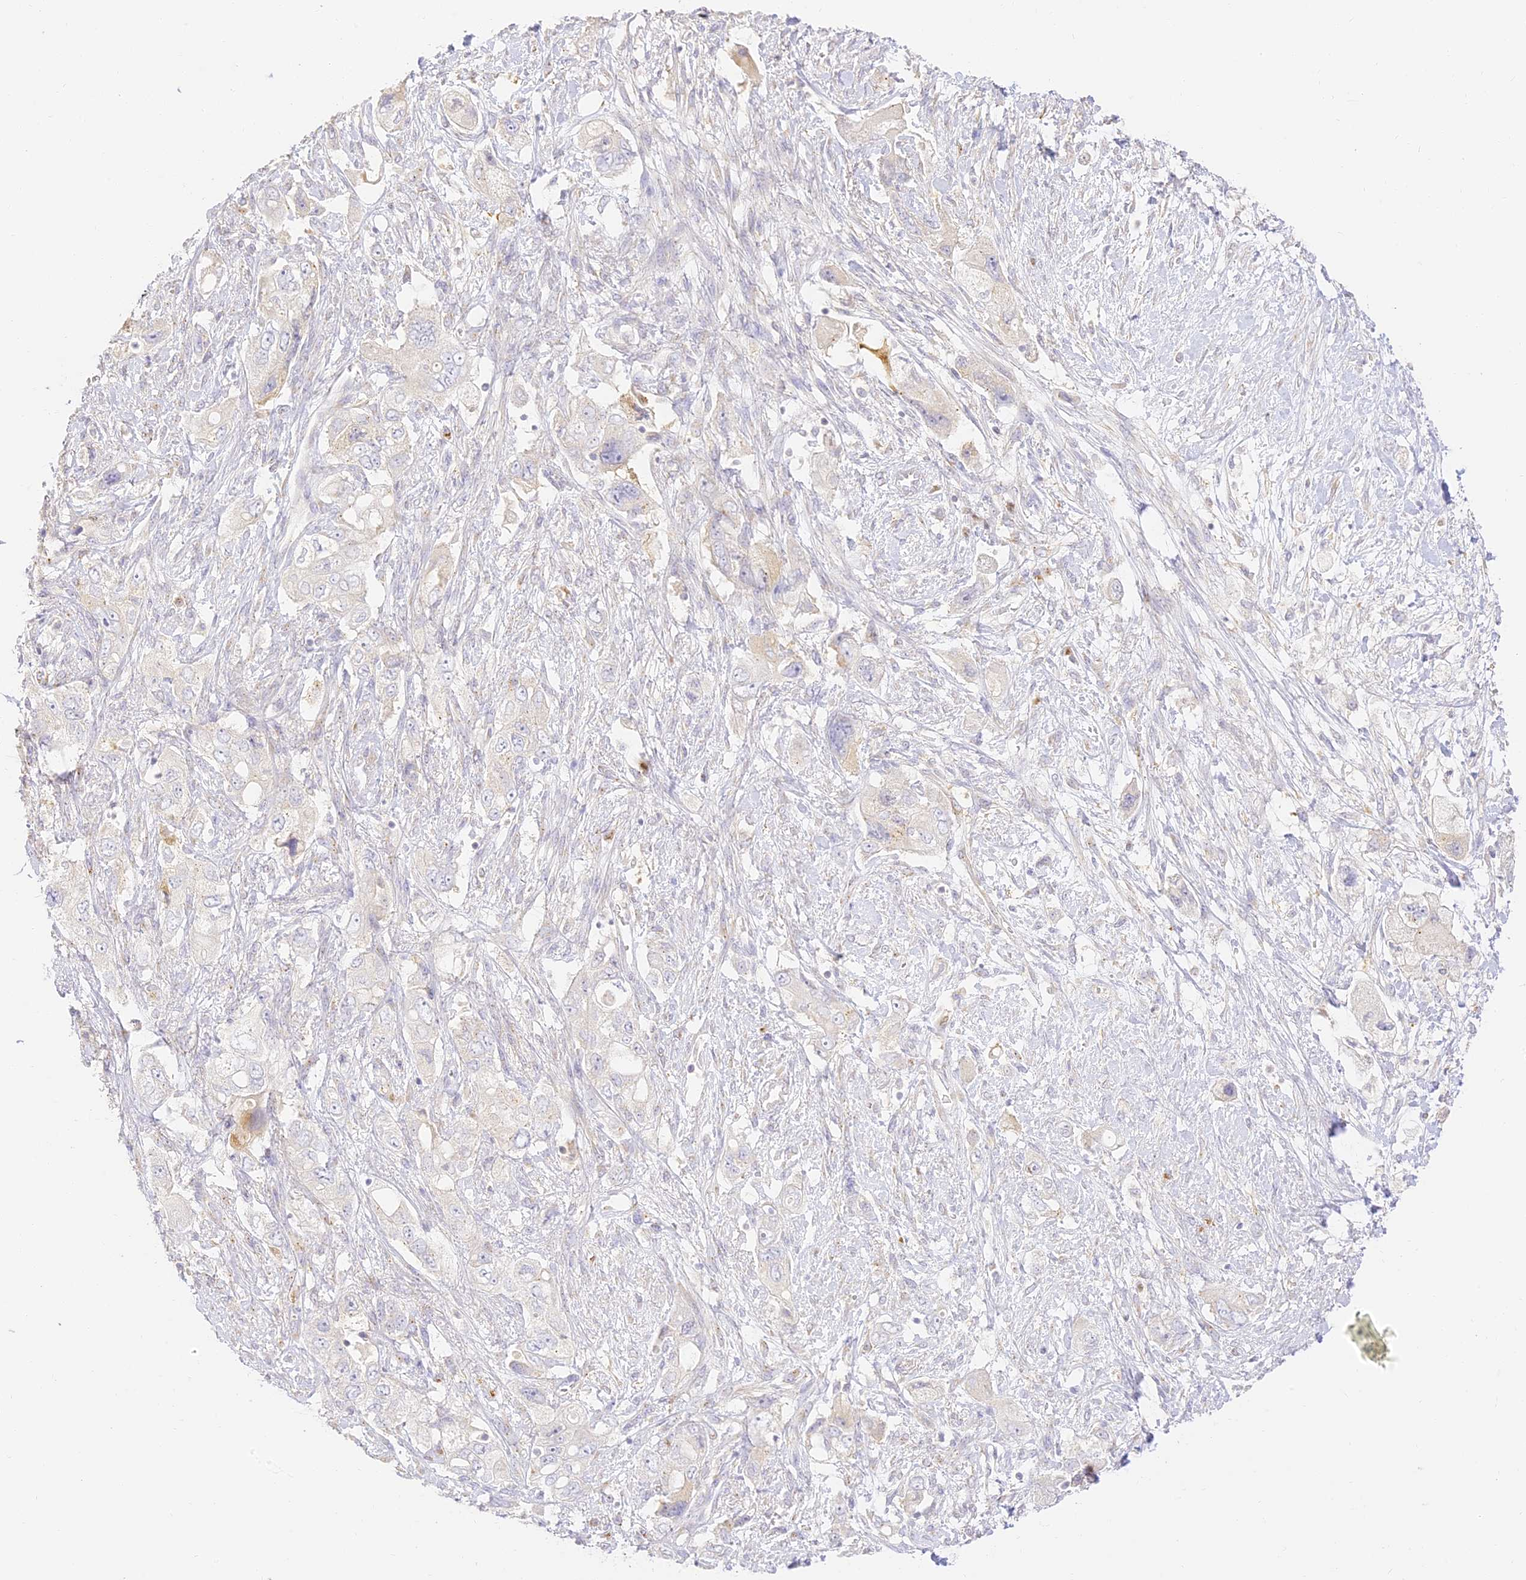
{"staining": {"intensity": "negative", "quantity": "none", "location": "none"}, "tissue": "pancreatic cancer", "cell_type": "Tumor cells", "image_type": "cancer", "snomed": [{"axis": "morphology", "description": "Adenocarcinoma, NOS"}, {"axis": "topography", "description": "Pancreas"}], "caption": "Adenocarcinoma (pancreatic) was stained to show a protein in brown. There is no significant positivity in tumor cells. (DAB (3,3'-diaminobenzidine) IHC with hematoxylin counter stain).", "gene": "SEC13", "patient": {"sex": "female", "age": 73}}